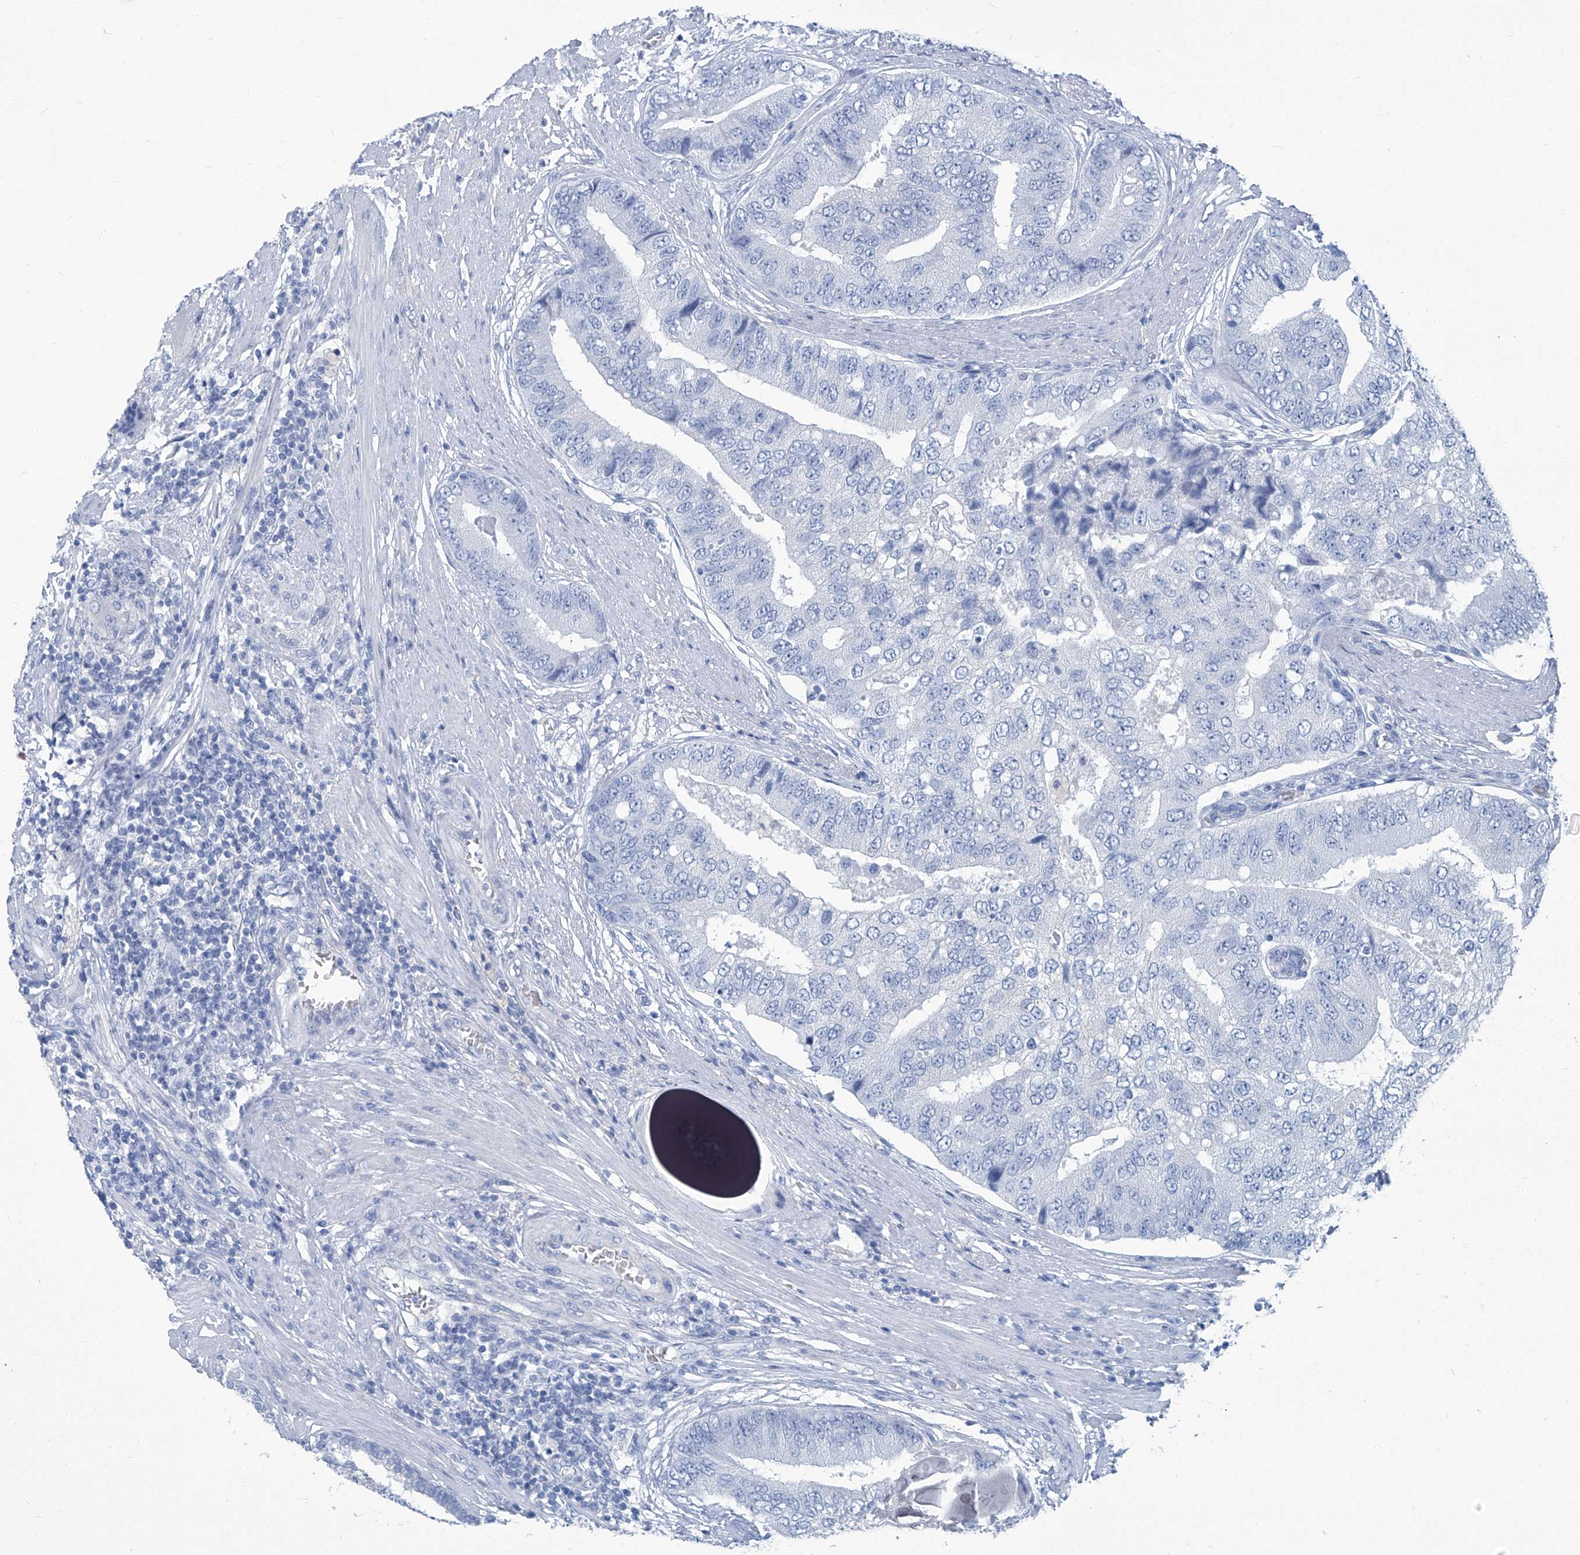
{"staining": {"intensity": "negative", "quantity": "none", "location": "none"}, "tissue": "prostate cancer", "cell_type": "Tumor cells", "image_type": "cancer", "snomed": [{"axis": "morphology", "description": "Adenocarcinoma, High grade"}, {"axis": "topography", "description": "Prostate"}], "caption": "A high-resolution histopathology image shows immunohistochemistry staining of prostate cancer (high-grade adenocarcinoma), which shows no significant staining in tumor cells.", "gene": "PFKL", "patient": {"sex": "male", "age": 70}}